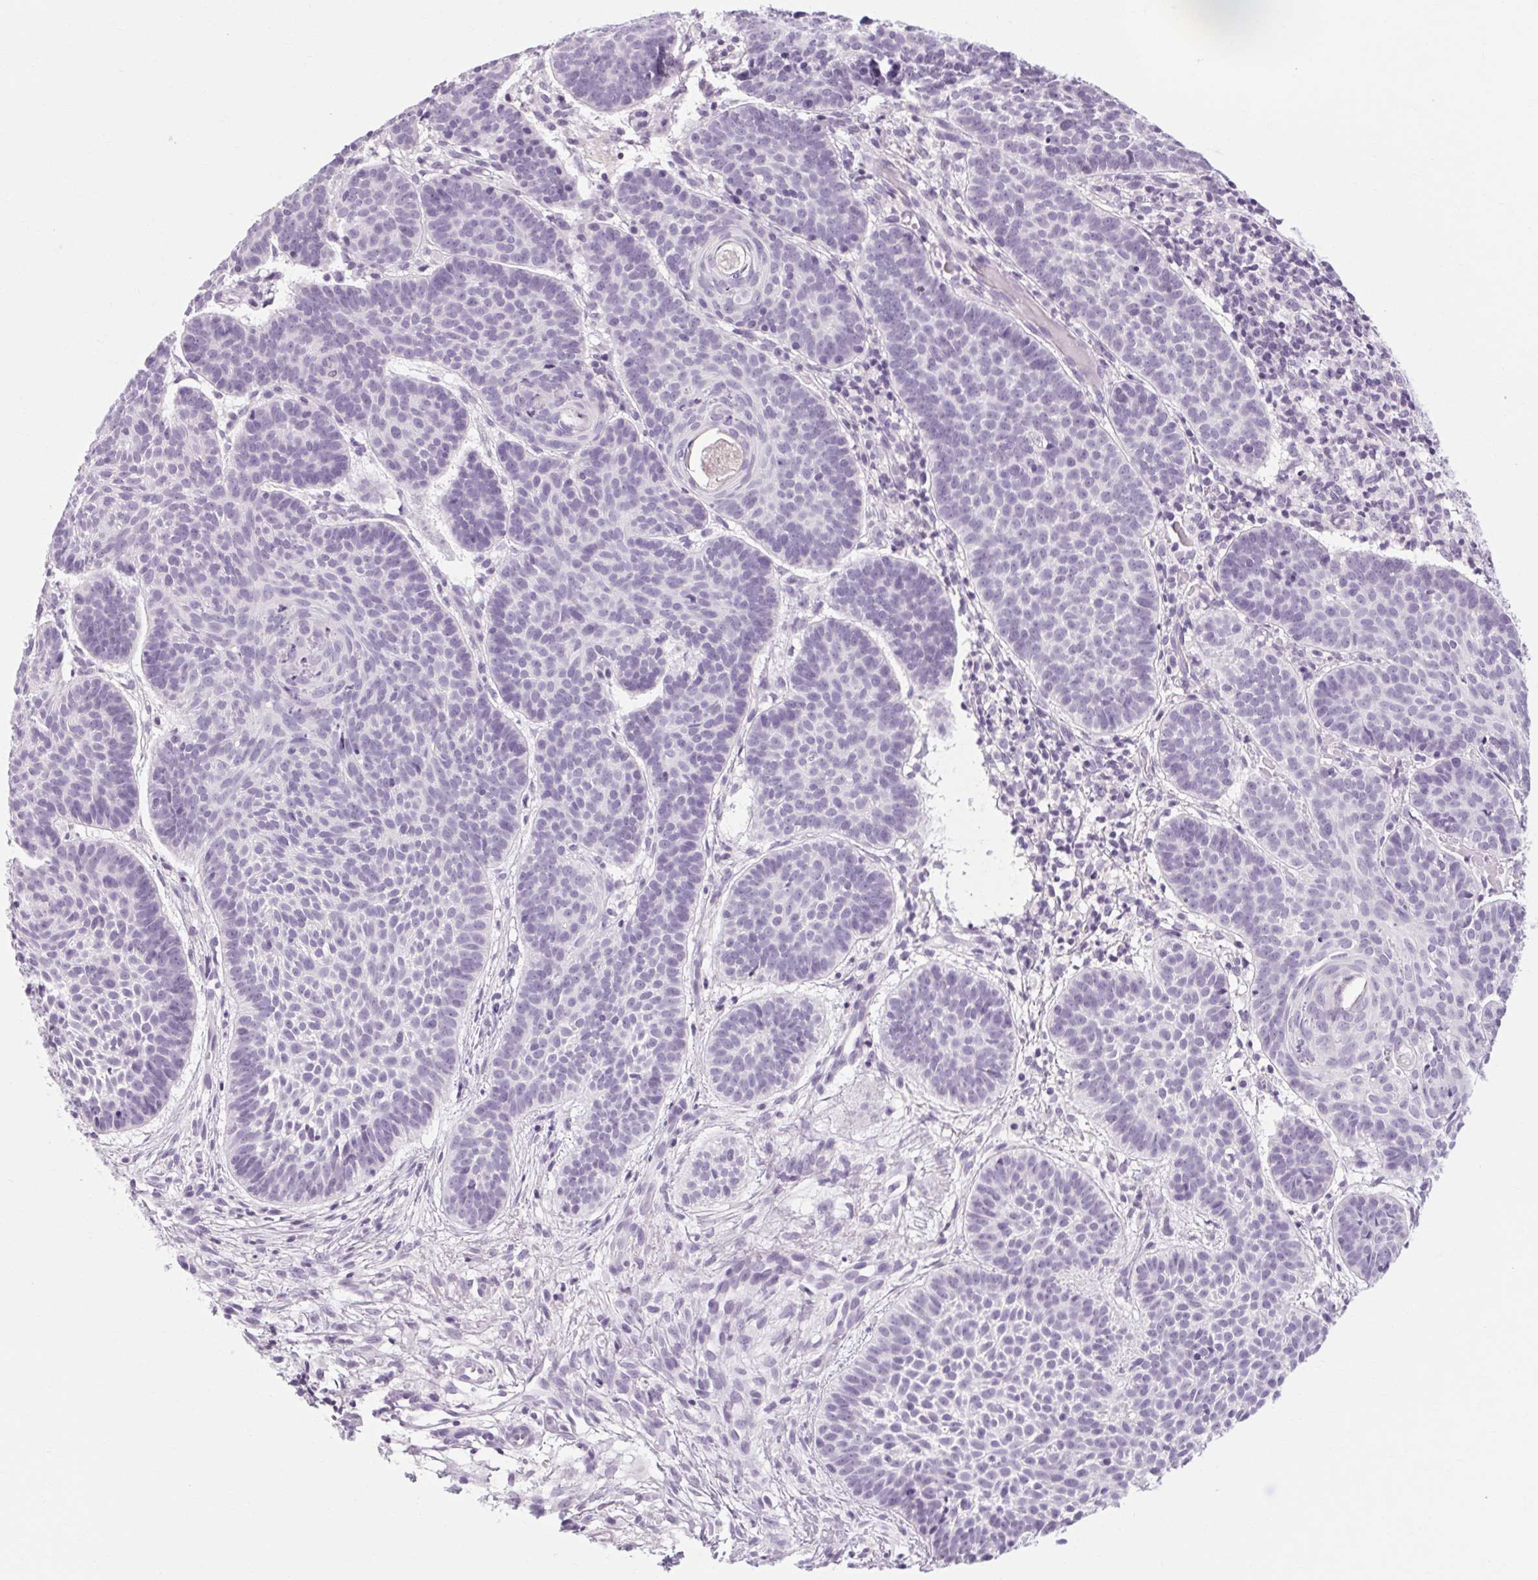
{"staining": {"intensity": "negative", "quantity": "none", "location": "none"}, "tissue": "skin cancer", "cell_type": "Tumor cells", "image_type": "cancer", "snomed": [{"axis": "morphology", "description": "Basal cell carcinoma"}, {"axis": "topography", "description": "Skin"}], "caption": "An immunohistochemistry micrograph of skin cancer is shown. There is no staining in tumor cells of skin cancer.", "gene": "POMC", "patient": {"sex": "male", "age": 72}}